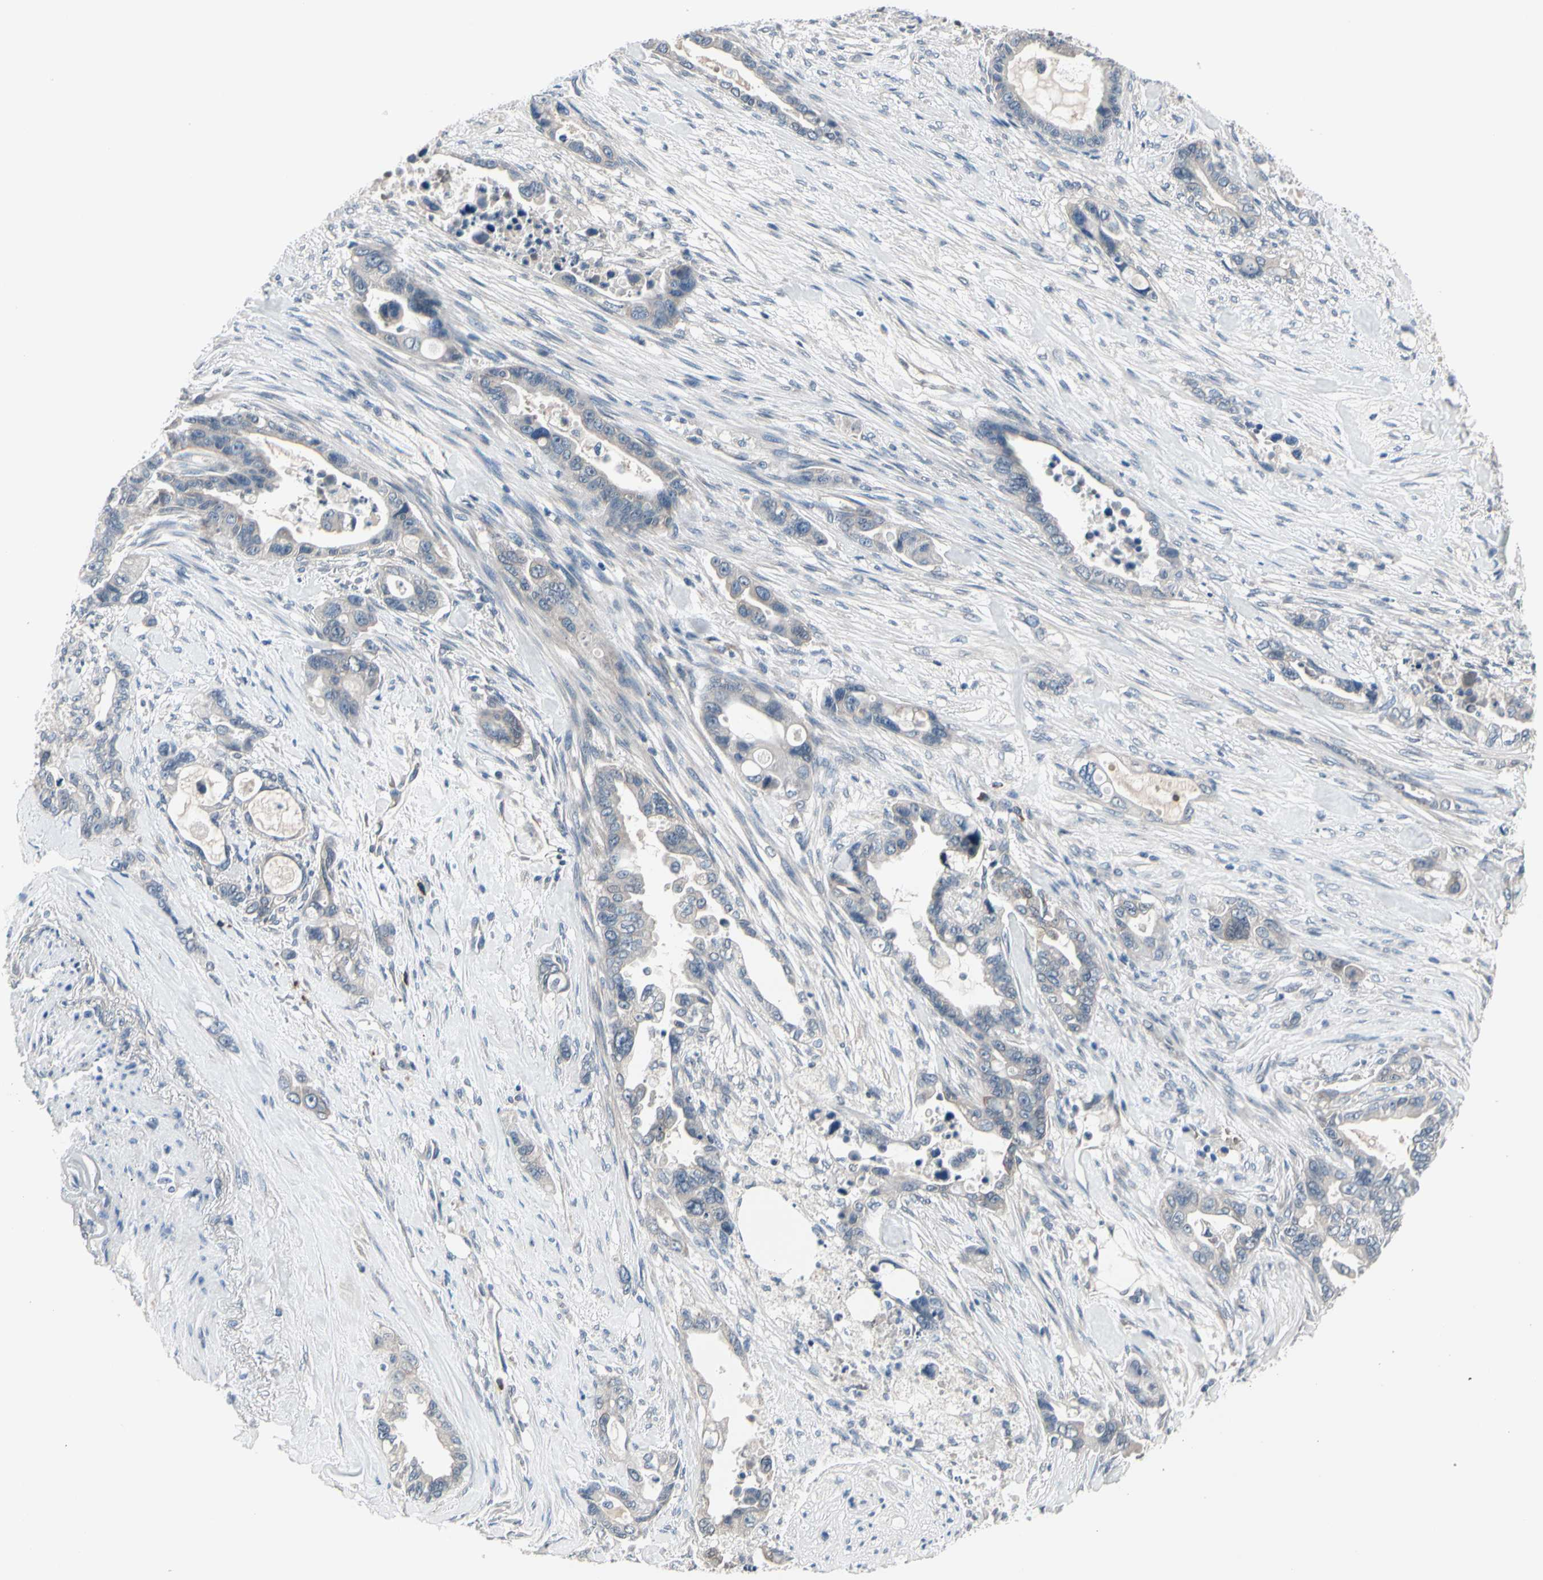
{"staining": {"intensity": "negative", "quantity": "none", "location": "none"}, "tissue": "pancreatic cancer", "cell_type": "Tumor cells", "image_type": "cancer", "snomed": [{"axis": "morphology", "description": "Adenocarcinoma, NOS"}, {"axis": "topography", "description": "Pancreas"}], "caption": "This is an IHC micrograph of pancreatic cancer. There is no staining in tumor cells.", "gene": "SELENOK", "patient": {"sex": "male", "age": 70}}